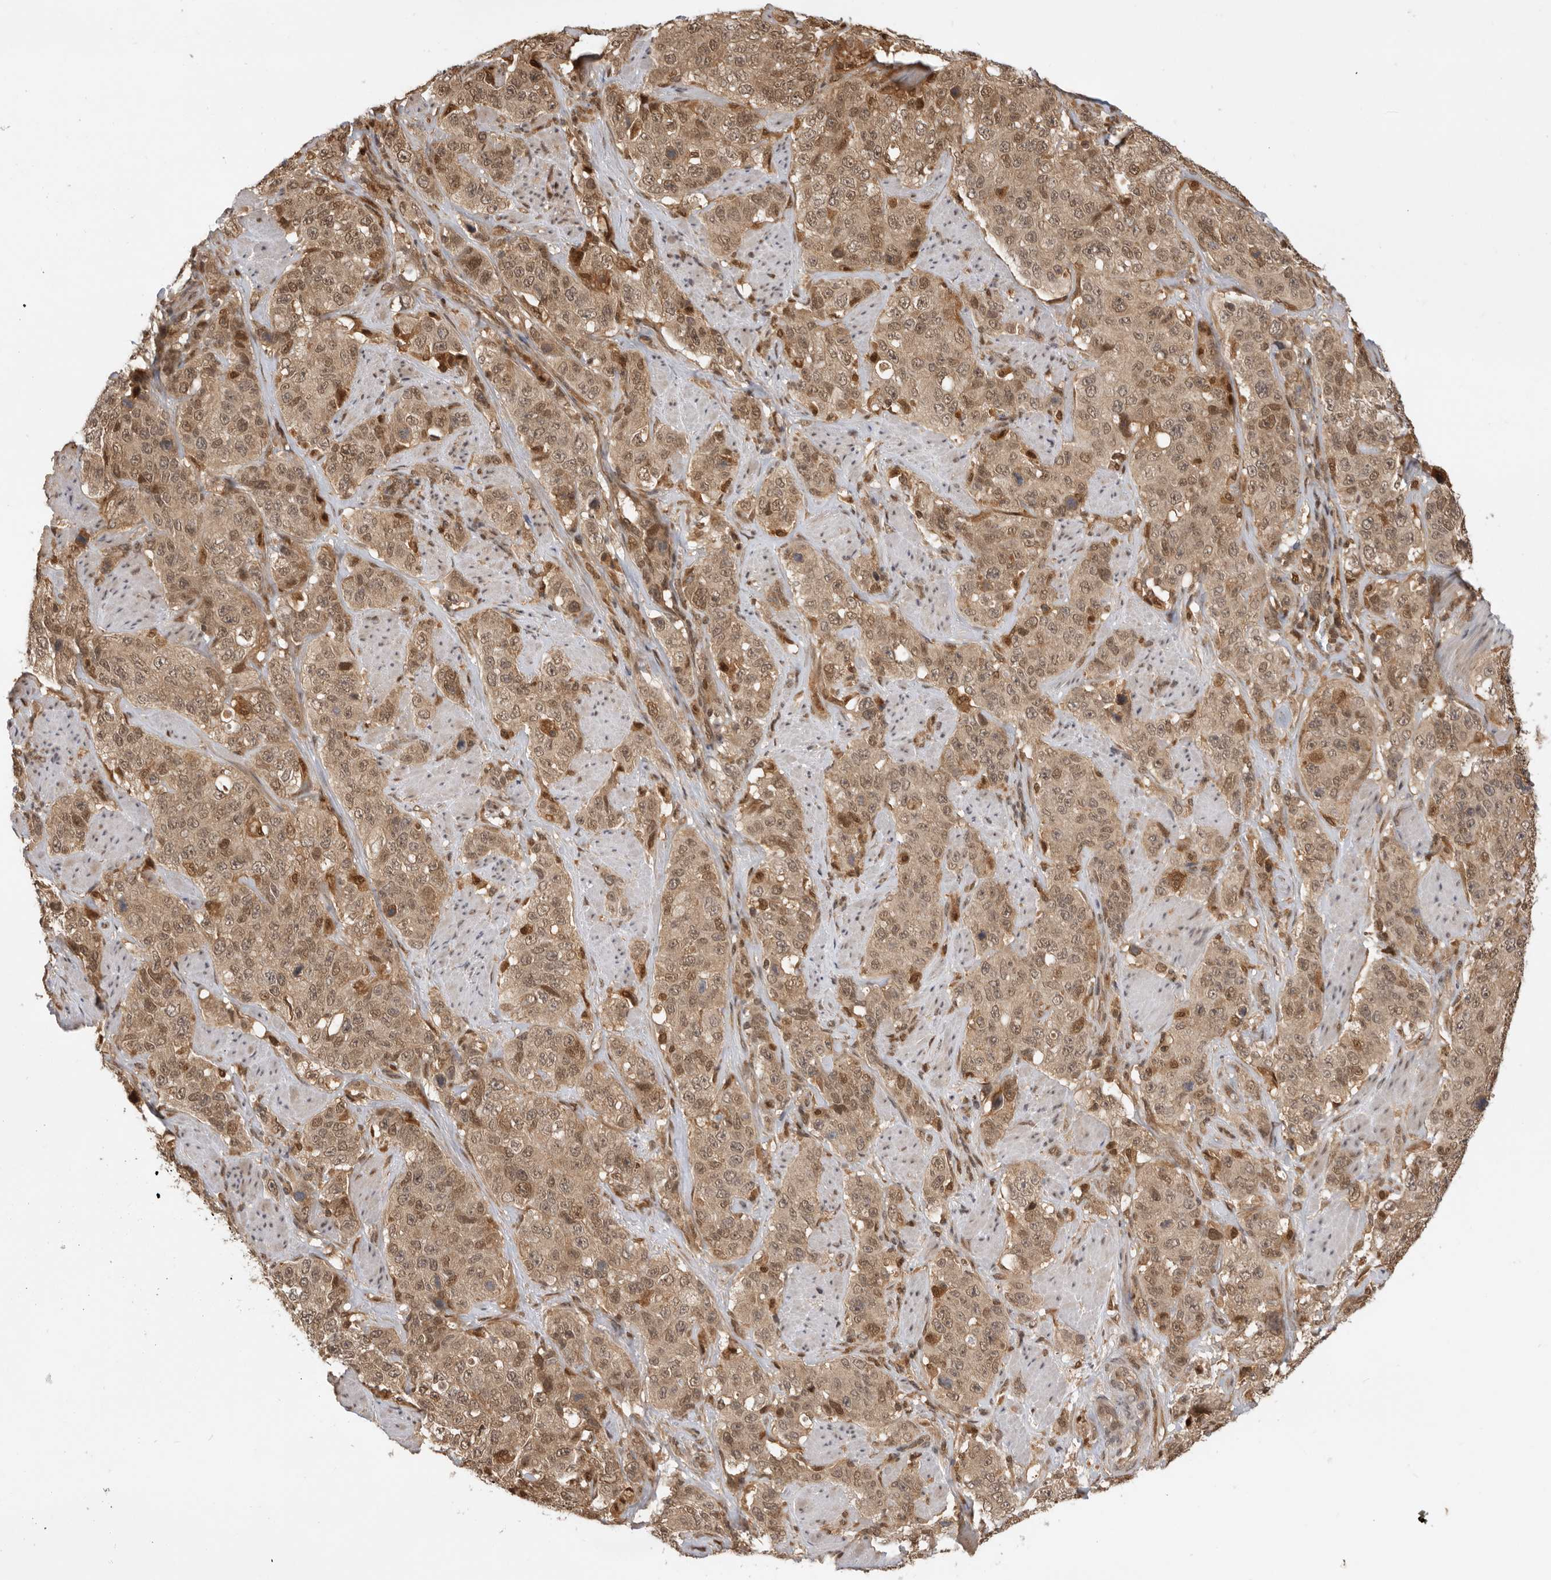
{"staining": {"intensity": "moderate", "quantity": ">75%", "location": "cytoplasmic/membranous,nuclear"}, "tissue": "stomach cancer", "cell_type": "Tumor cells", "image_type": "cancer", "snomed": [{"axis": "morphology", "description": "Adenocarcinoma, NOS"}, {"axis": "topography", "description": "Stomach"}], "caption": "The micrograph reveals immunohistochemical staining of stomach cancer (adenocarcinoma). There is moderate cytoplasmic/membranous and nuclear staining is present in about >75% of tumor cells.", "gene": "ADPRS", "patient": {"sex": "male", "age": 48}}